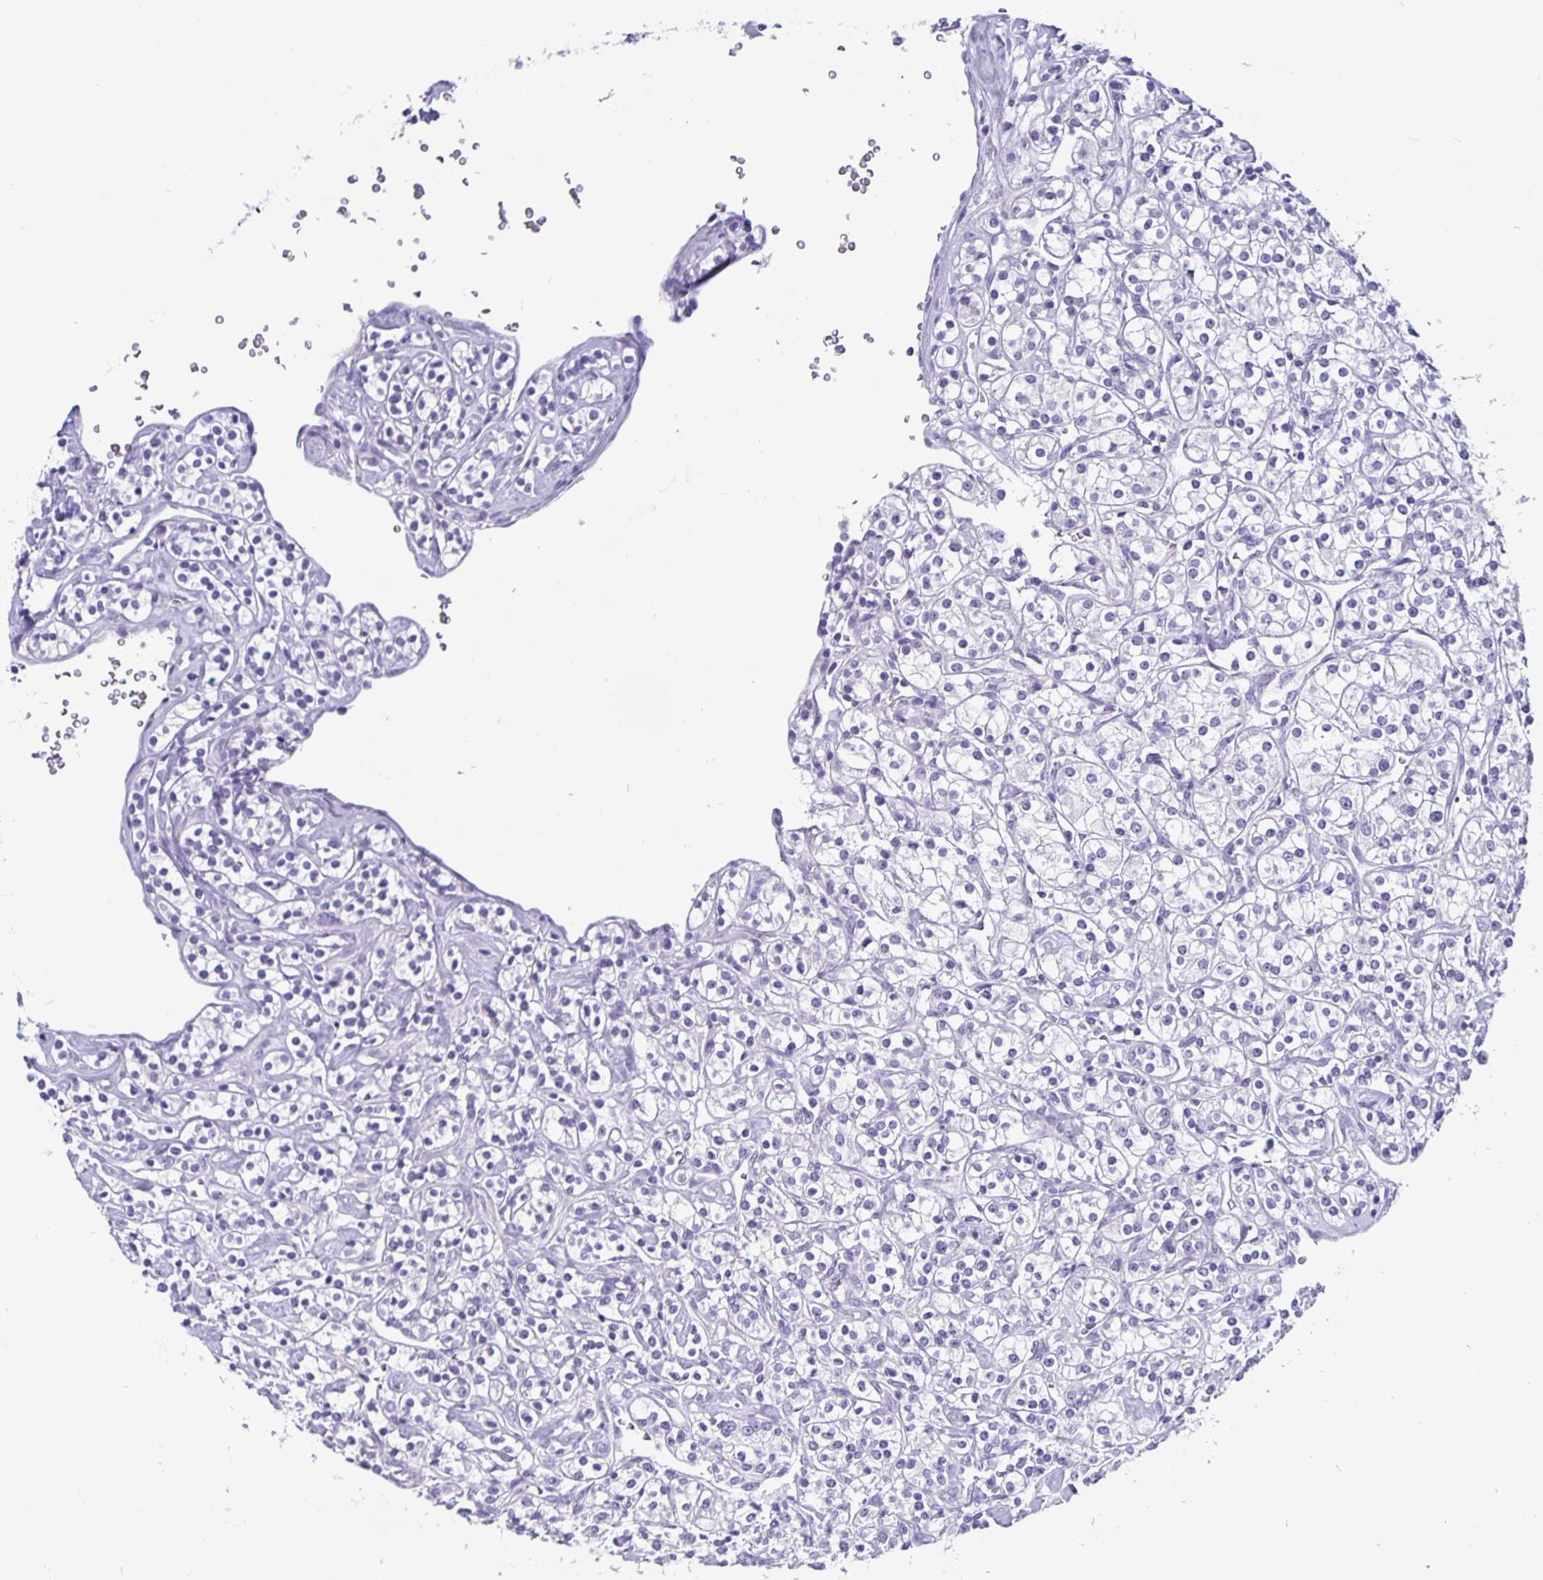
{"staining": {"intensity": "negative", "quantity": "none", "location": "none"}, "tissue": "renal cancer", "cell_type": "Tumor cells", "image_type": "cancer", "snomed": [{"axis": "morphology", "description": "Adenocarcinoma, NOS"}, {"axis": "topography", "description": "Kidney"}], "caption": "IHC micrograph of neoplastic tissue: adenocarcinoma (renal) stained with DAB reveals no significant protein expression in tumor cells.", "gene": "ODF3B", "patient": {"sex": "male", "age": 77}}